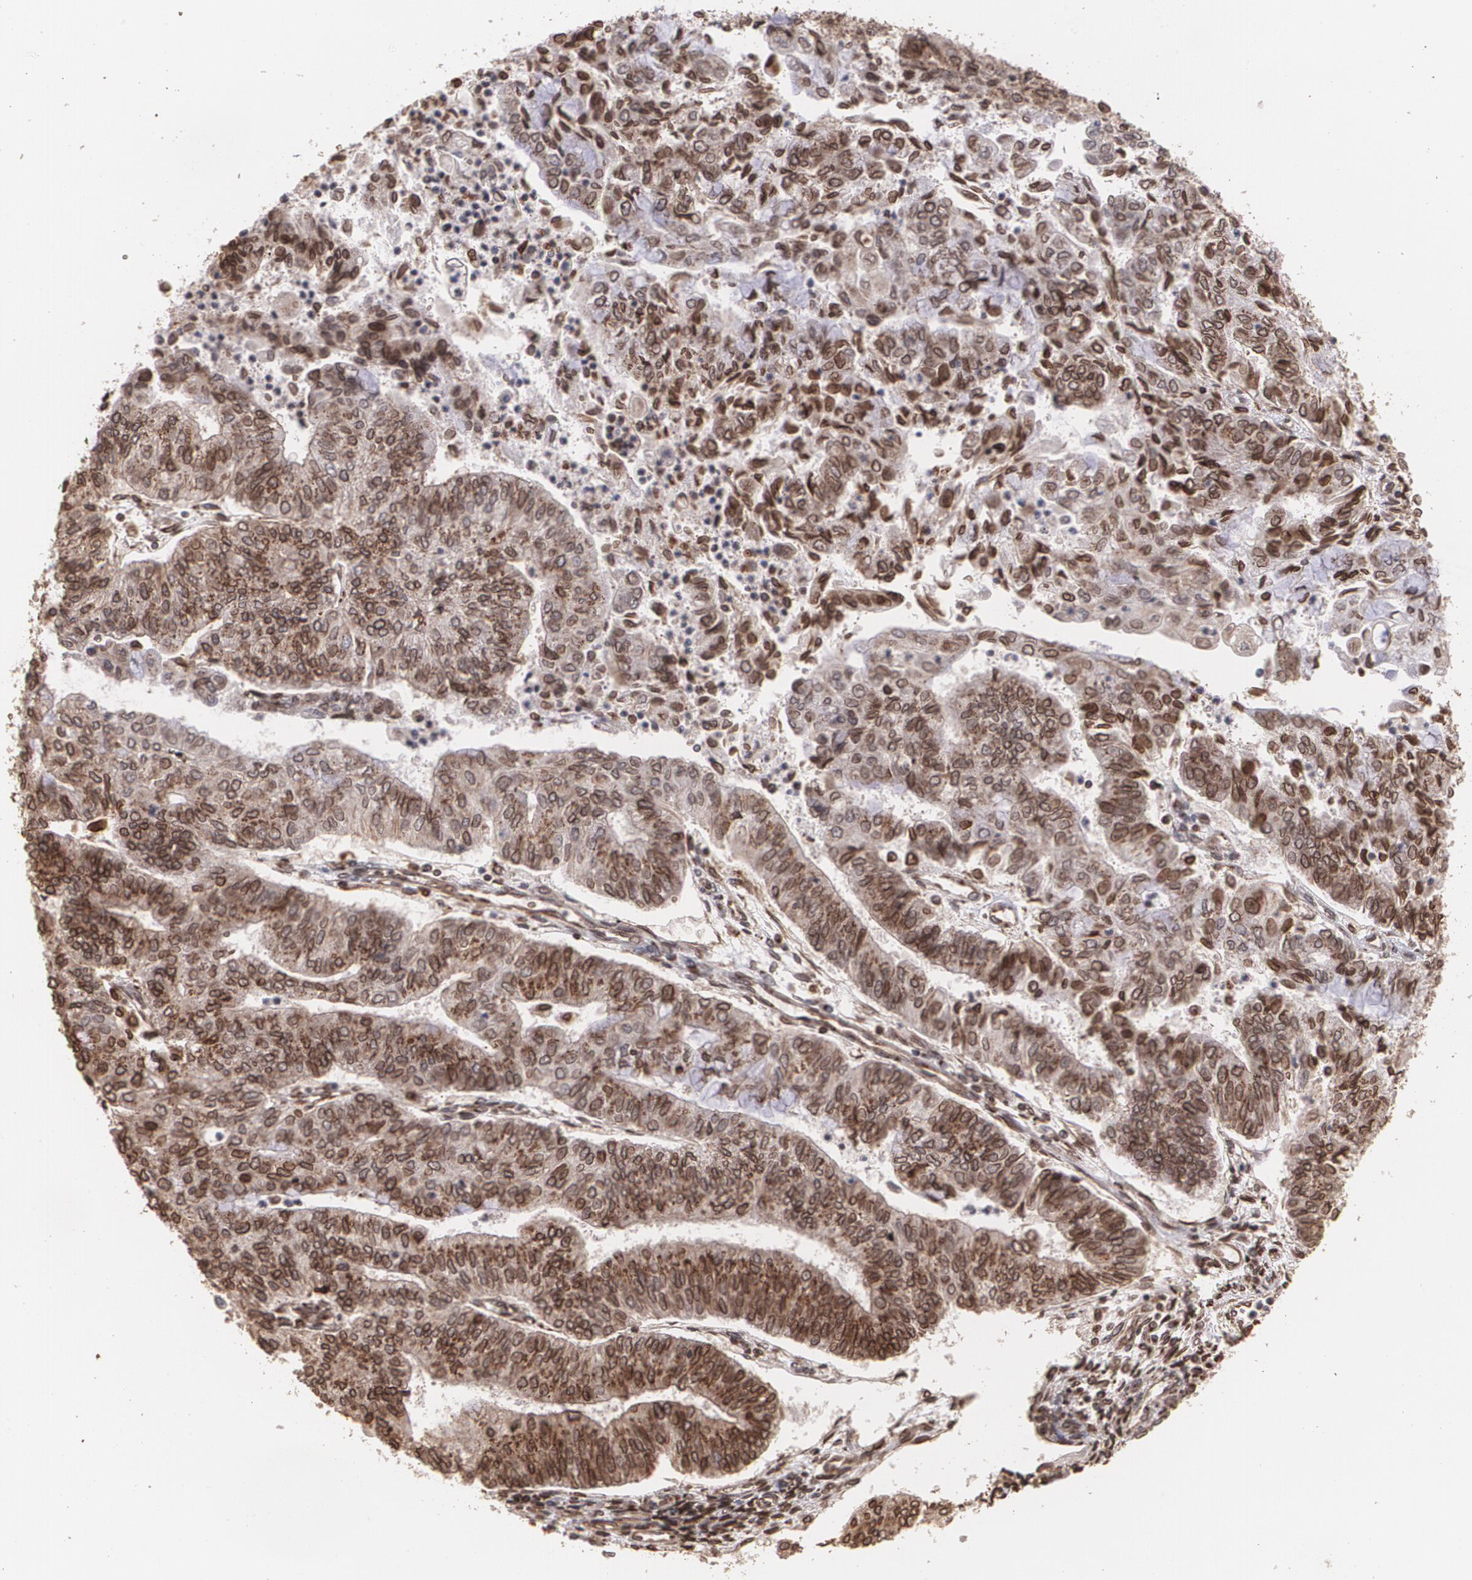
{"staining": {"intensity": "strong", "quantity": ">75%", "location": "cytoplasmic/membranous"}, "tissue": "endometrial cancer", "cell_type": "Tumor cells", "image_type": "cancer", "snomed": [{"axis": "morphology", "description": "Adenocarcinoma, NOS"}, {"axis": "topography", "description": "Endometrium"}], "caption": "There is high levels of strong cytoplasmic/membranous staining in tumor cells of endometrial cancer (adenocarcinoma), as demonstrated by immunohistochemical staining (brown color).", "gene": "TRIP11", "patient": {"sex": "female", "age": 59}}